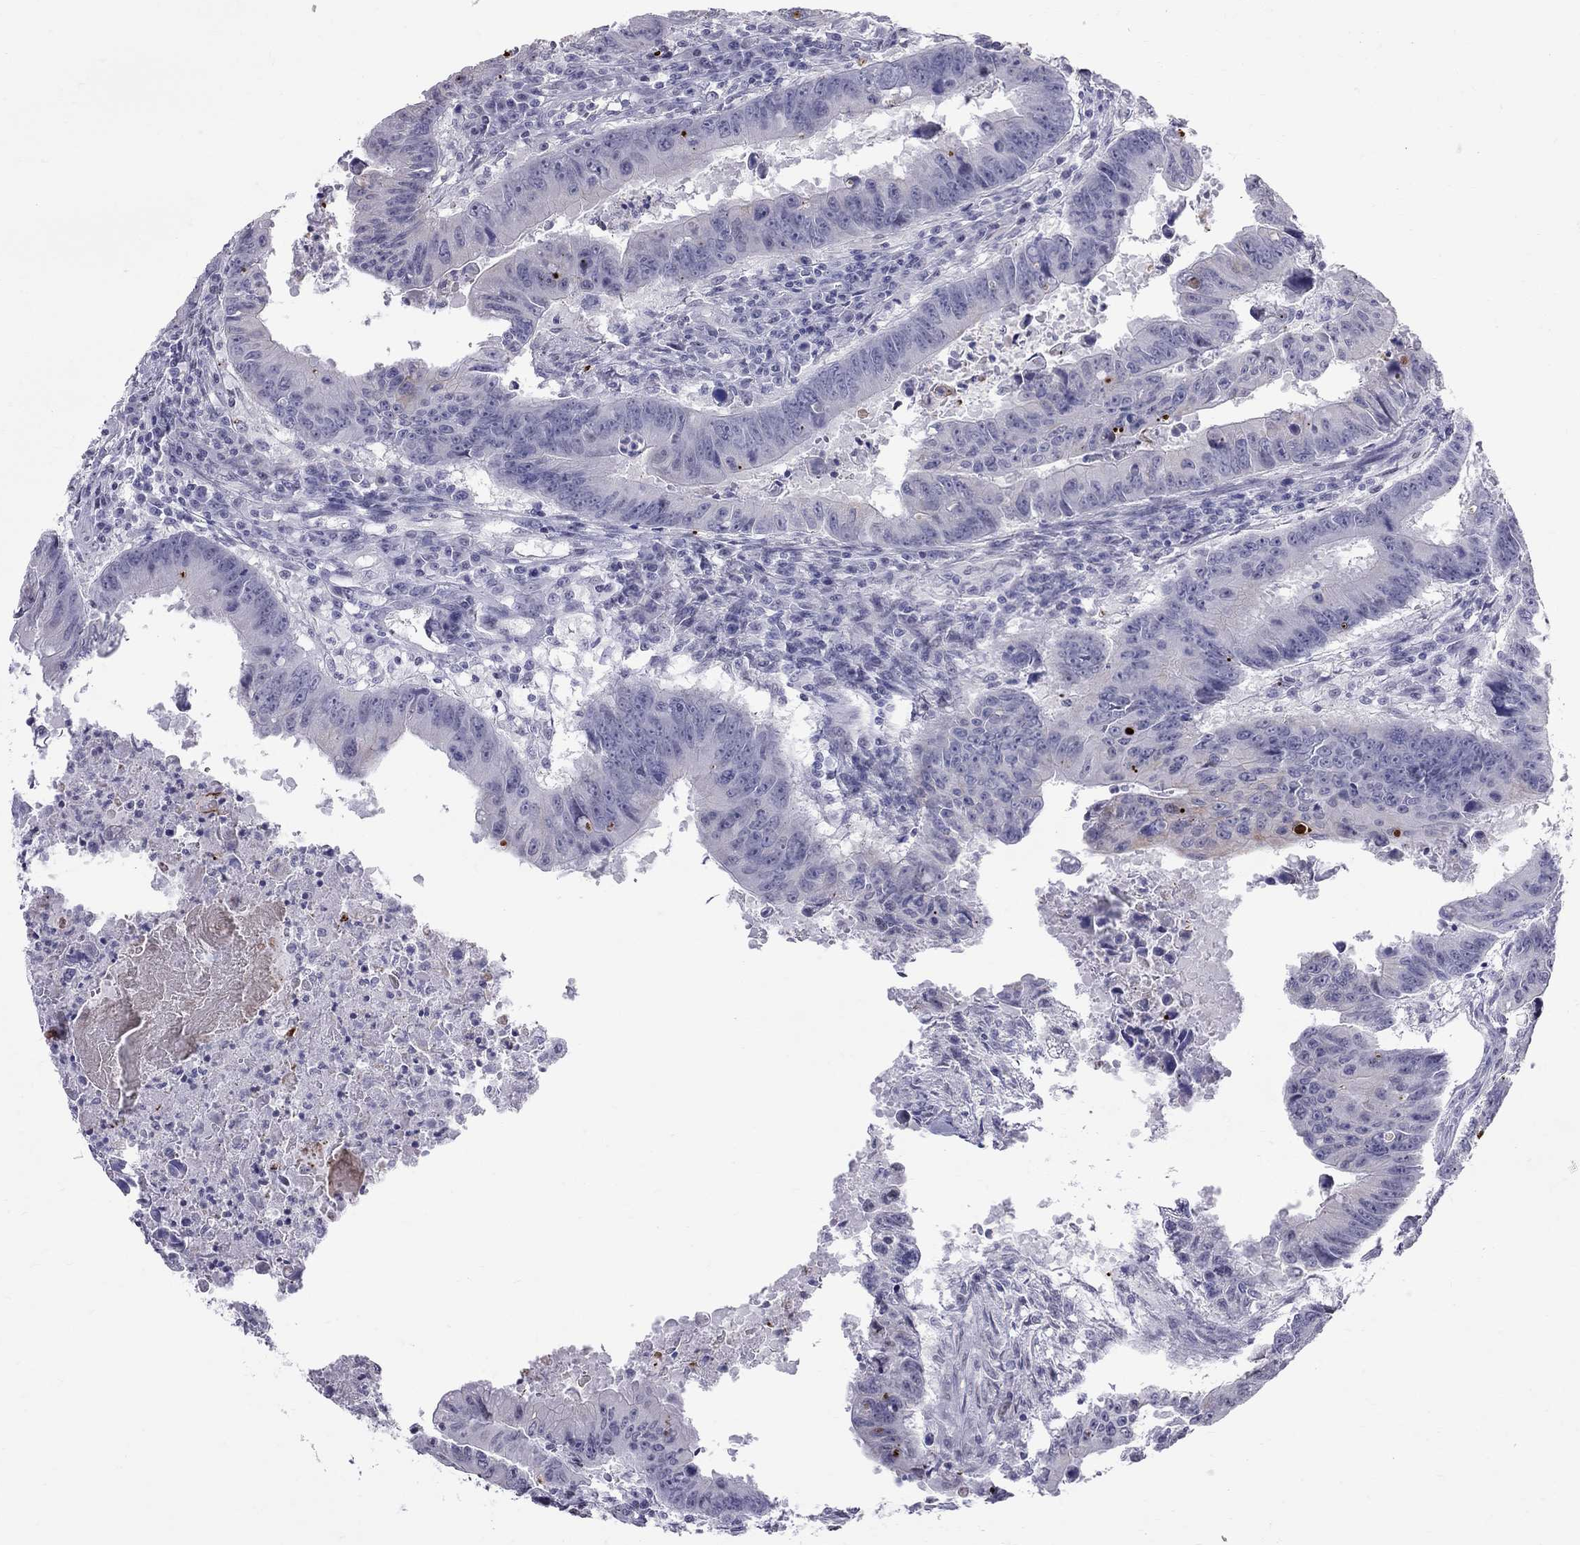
{"staining": {"intensity": "weak", "quantity": "<25%", "location": "cytoplasmic/membranous"}, "tissue": "colorectal cancer", "cell_type": "Tumor cells", "image_type": "cancer", "snomed": [{"axis": "morphology", "description": "Adenocarcinoma, NOS"}, {"axis": "topography", "description": "Colon"}], "caption": "Image shows no protein expression in tumor cells of colorectal cancer tissue. (DAB immunohistochemistry (IHC) with hematoxylin counter stain).", "gene": "MUC15", "patient": {"sex": "female", "age": 87}}